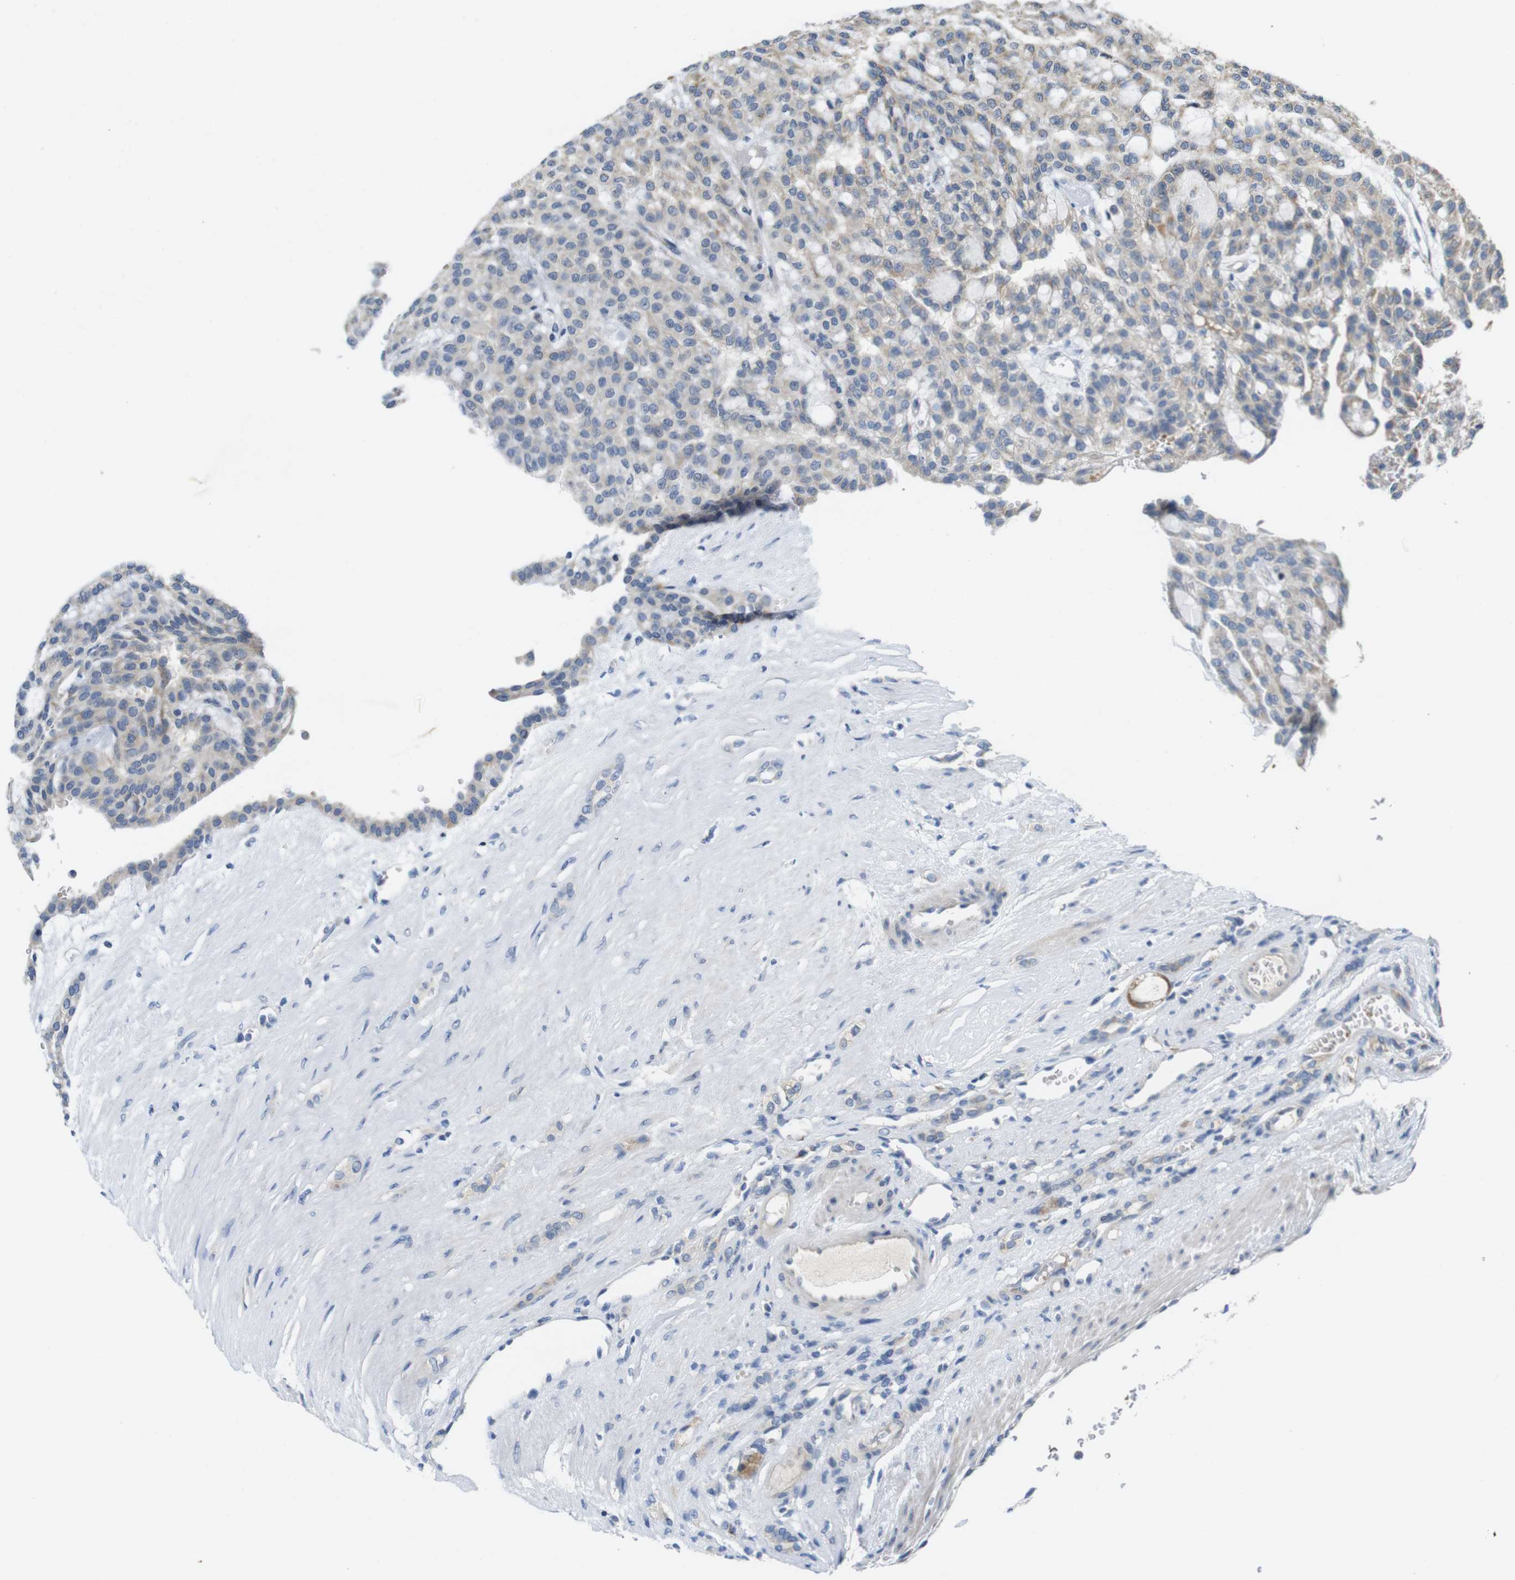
{"staining": {"intensity": "weak", "quantity": "<25%", "location": "cytoplasmic/membranous"}, "tissue": "renal cancer", "cell_type": "Tumor cells", "image_type": "cancer", "snomed": [{"axis": "morphology", "description": "Adenocarcinoma, NOS"}, {"axis": "topography", "description": "Kidney"}], "caption": "Immunohistochemistry (IHC) of human renal adenocarcinoma exhibits no positivity in tumor cells. (Stains: DAB IHC with hematoxylin counter stain, Microscopy: brightfield microscopy at high magnification).", "gene": "MARCHF1", "patient": {"sex": "male", "age": 63}}